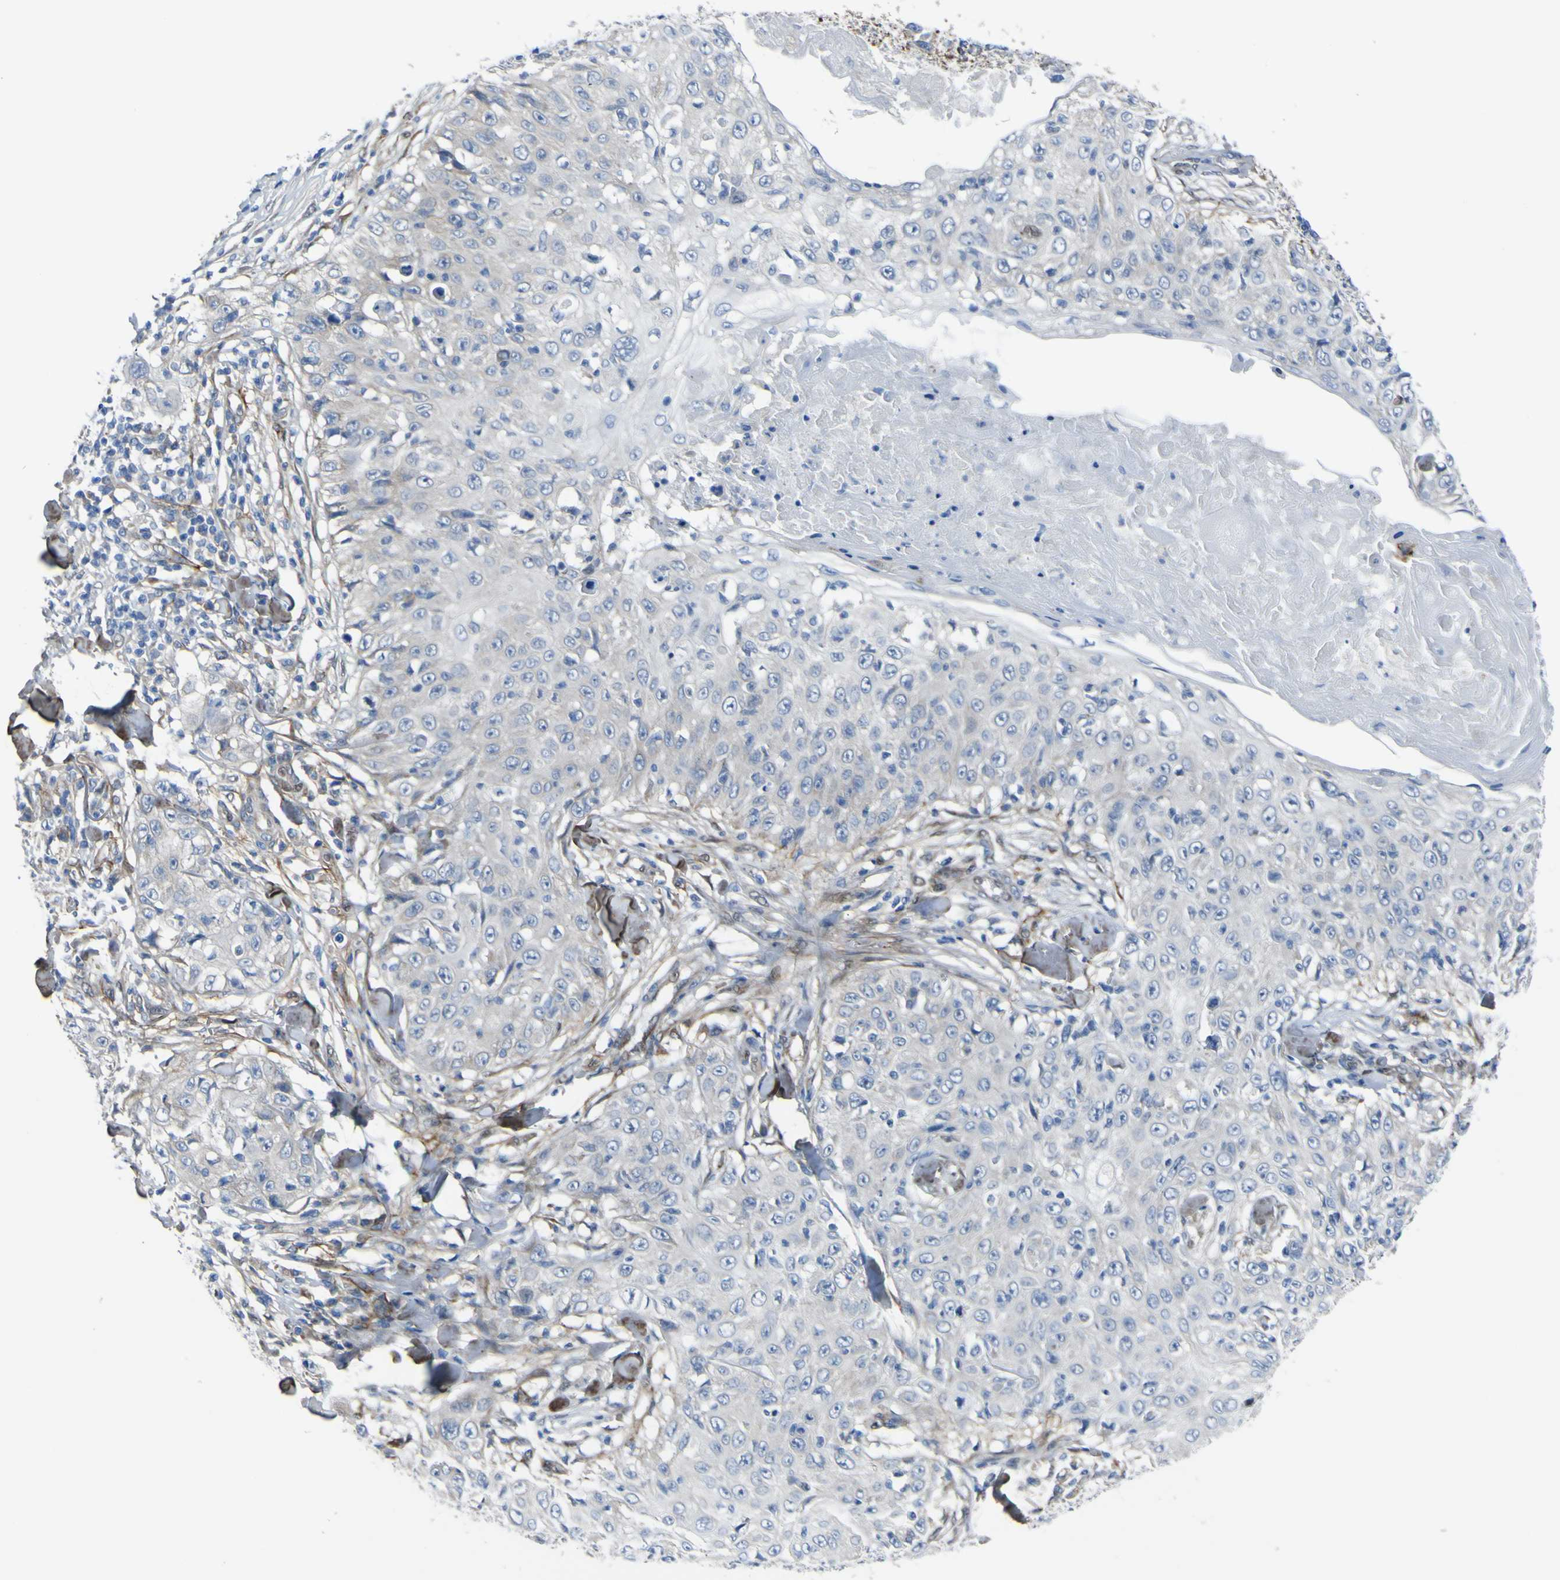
{"staining": {"intensity": "negative", "quantity": "none", "location": "none"}, "tissue": "skin cancer", "cell_type": "Tumor cells", "image_type": "cancer", "snomed": [{"axis": "morphology", "description": "Squamous cell carcinoma, NOS"}, {"axis": "topography", "description": "Skin"}], "caption": "Tumor cells show no significant positivity in skin squamous cell carcinoma.", "gene": "LRRN1", "patient": {"sex": "male", "age": 86}}